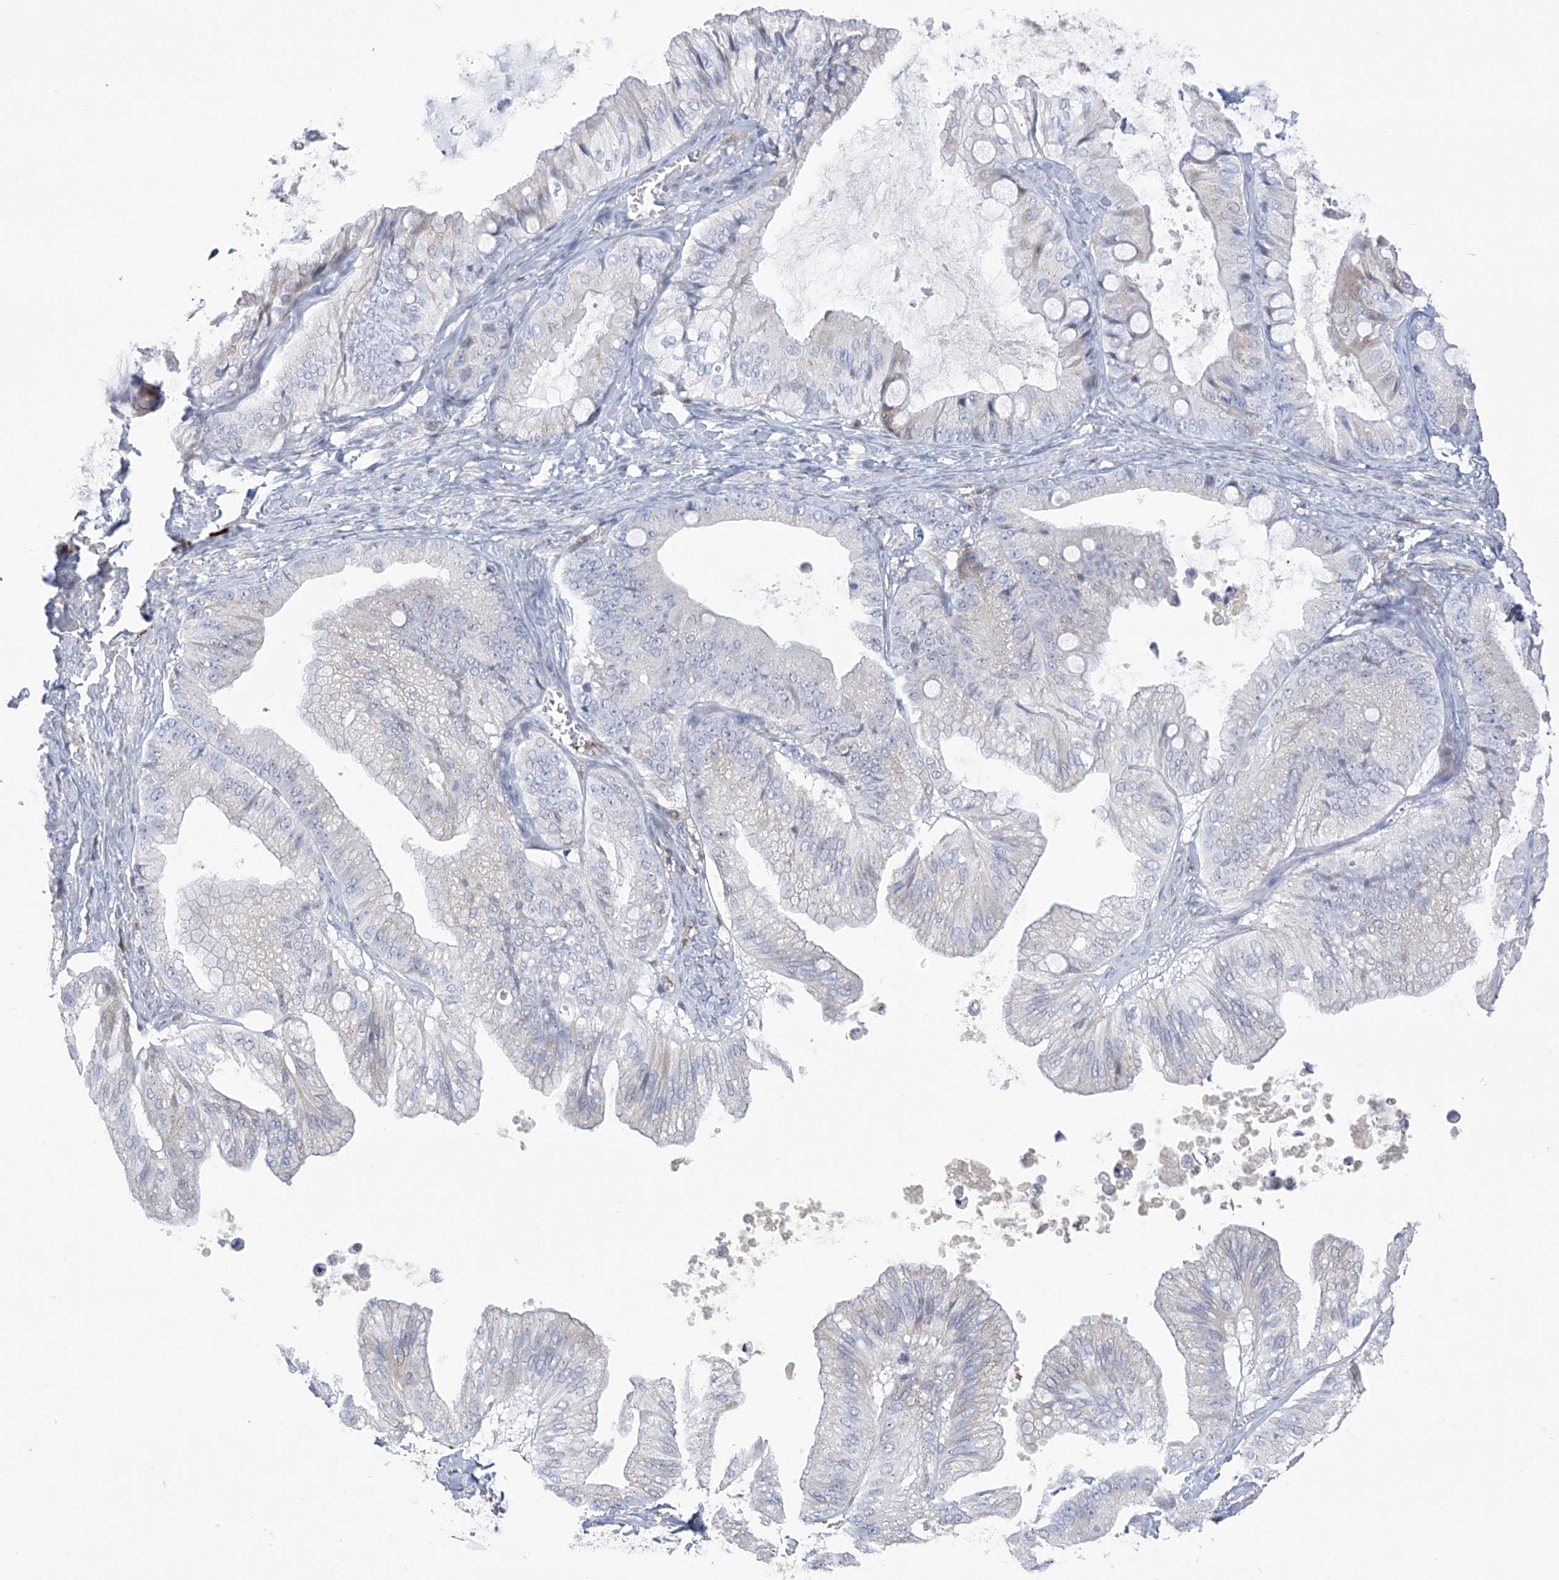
{"staining": {"intensity": "negative", "quantity": "none", "location": "none"}, "tissue": "ovarian cancer", "cell_type": "Tumor cells", "image_type": "cancer", "snomed": [{"axis": "morphology", "description": "Cystadenocarcinoma, mucinous, NOS"}, {"axis": "topography", "description": "Ovary"}], "caption": "IHC histopathology image of ovarian cancer stained for a protein (brown), which reveals no staining in tumor cells. (DAB (3,3'-diaminobenzidine) IHC, high magnification).", "gene": "SLCO4A1", "patient": {"sex": "female", "age": 71}}